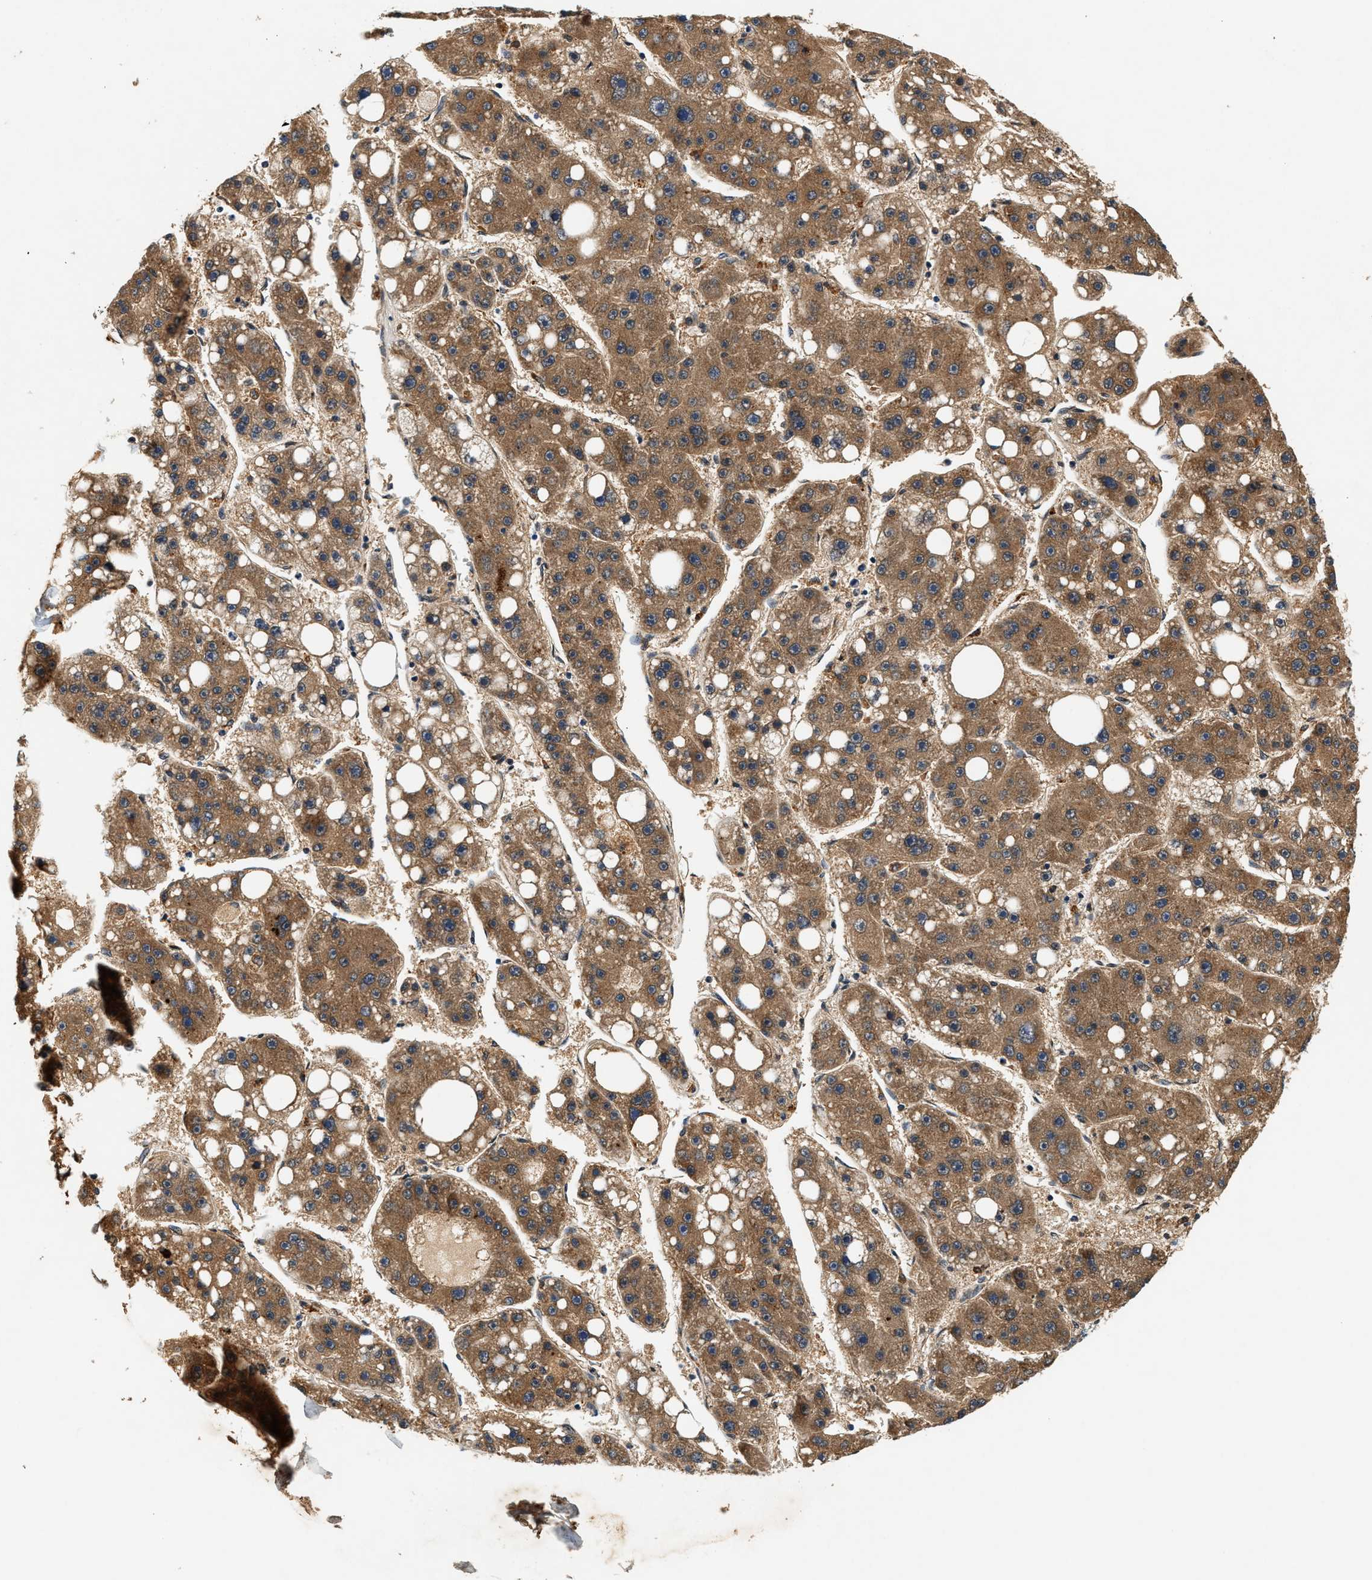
{"staining": {"intensity": "moderate", "quantity": ">75%", "location": "cytoplasmic/membranous"}, "tissue": "liver cancer", "cell_type": "Tumor cells", "image_type": "cancer", "snomed": [{"axis": "morphology", "description": "Carcinoma, Hepatocellular, NOS"}, {"axis": "topography", "description": "Liver"}], "caption": "Immunohistochemistry (IHC) micrograph of neoplastic tissue: human liver cancer stained using IHC reveals medium levels of moderate protein expression localized specifically in the cytoplasmic/membranous of tumor cells, appearing as a cytoplasmic/membranous brown color.", "gene": "DUSP10", "patient": {"sex": "female", "age": 61}}